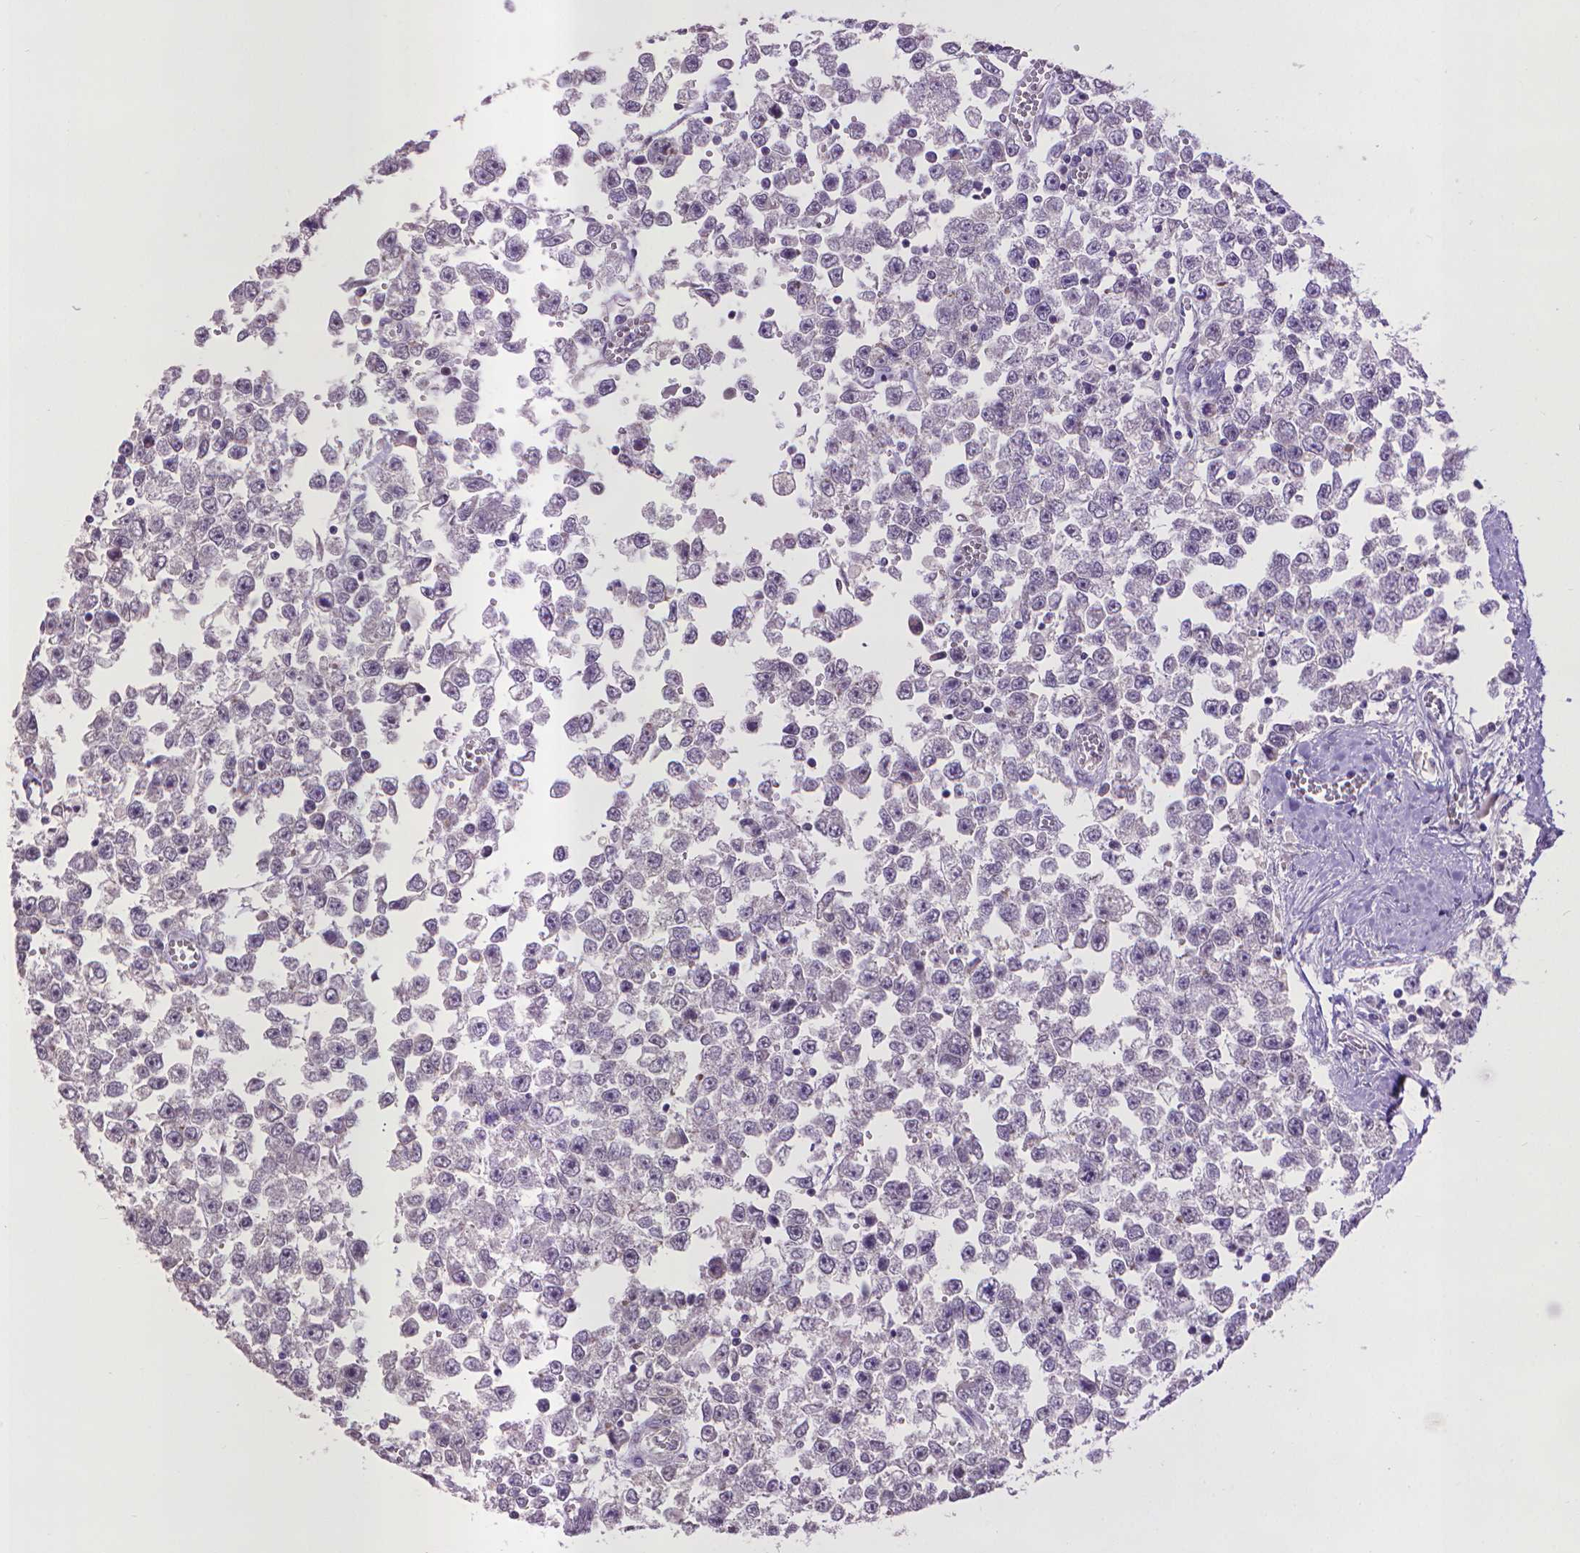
{"staining": {"intensity": "negative", "quantity": "none", "location": "none"}, "tissue": "testis cancer", "cell_type": "Tumor cells", "image_type": "cancer", "snomed": [{"axis": "morphology", "description": "Seminoma, NOS"}, {"axis": "topography", "description": "Testis"}], "caption": "This is an immunohistochemistry (IHC) histopathology image of seminoma (testis). There is no expression in tumor cells.", "gene": "CPM", "patient": {"sex": "male", "age": 34}}